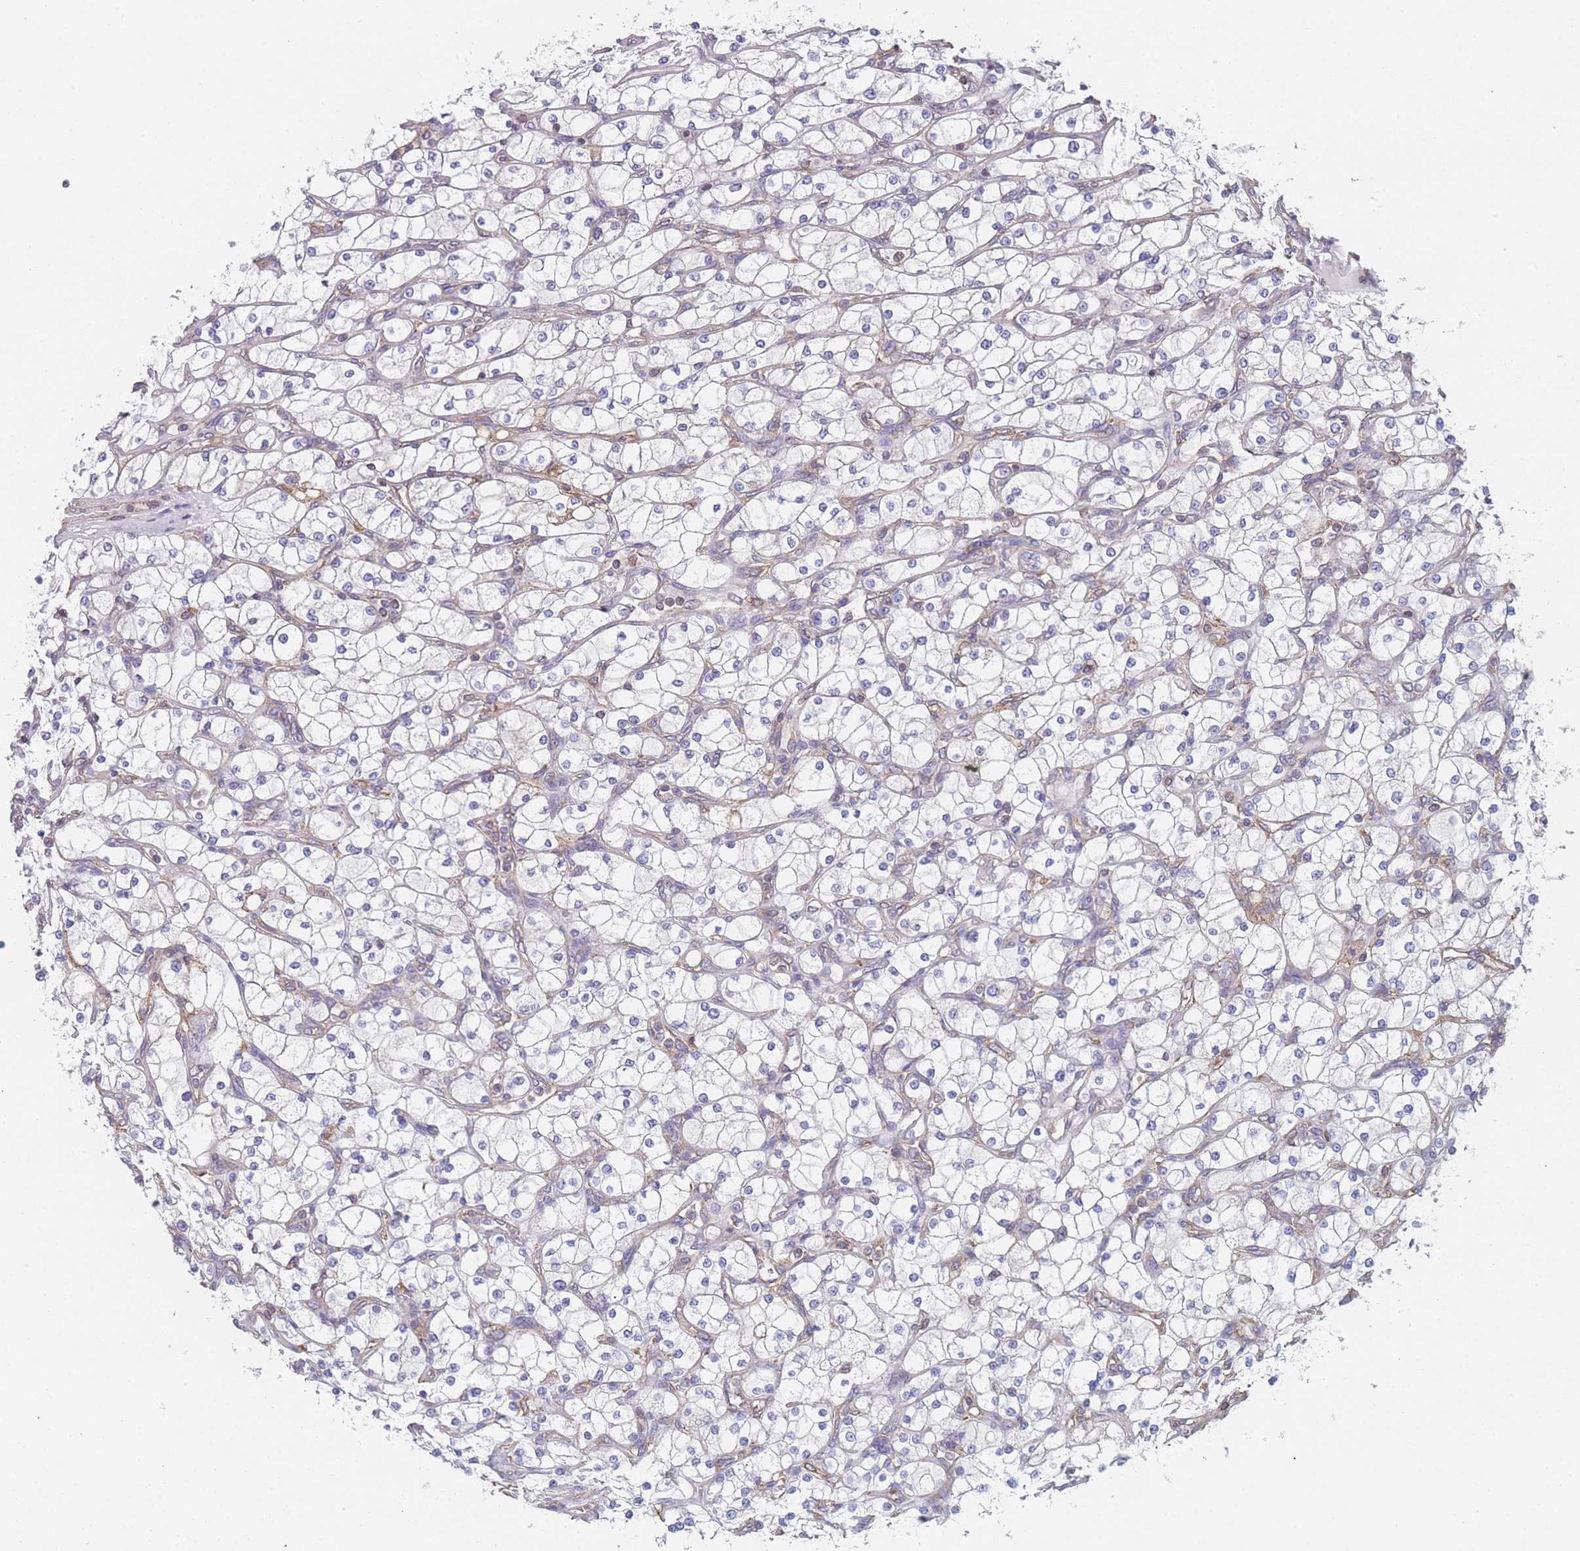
{"staining": {"intensity": "weak", "quantity": "<25%", "location": "cytoplasmic/membranous"}, "tissue": "renal cancer", "cell_type": "Tumor cells", "image_type": "cancer", "snomed": [{"axis": "morphology", "description": "Adenocarcinoma, NOS"}, {"axis": "topography", "description": "Kidney"}], "caption": "Human renal cancer (adenocarcinoma) stained for a protein using IHC demonstrates no staining in tumor cells.", "gene": "OR7C2", "patient": {"sex": "male", "age": 80}}